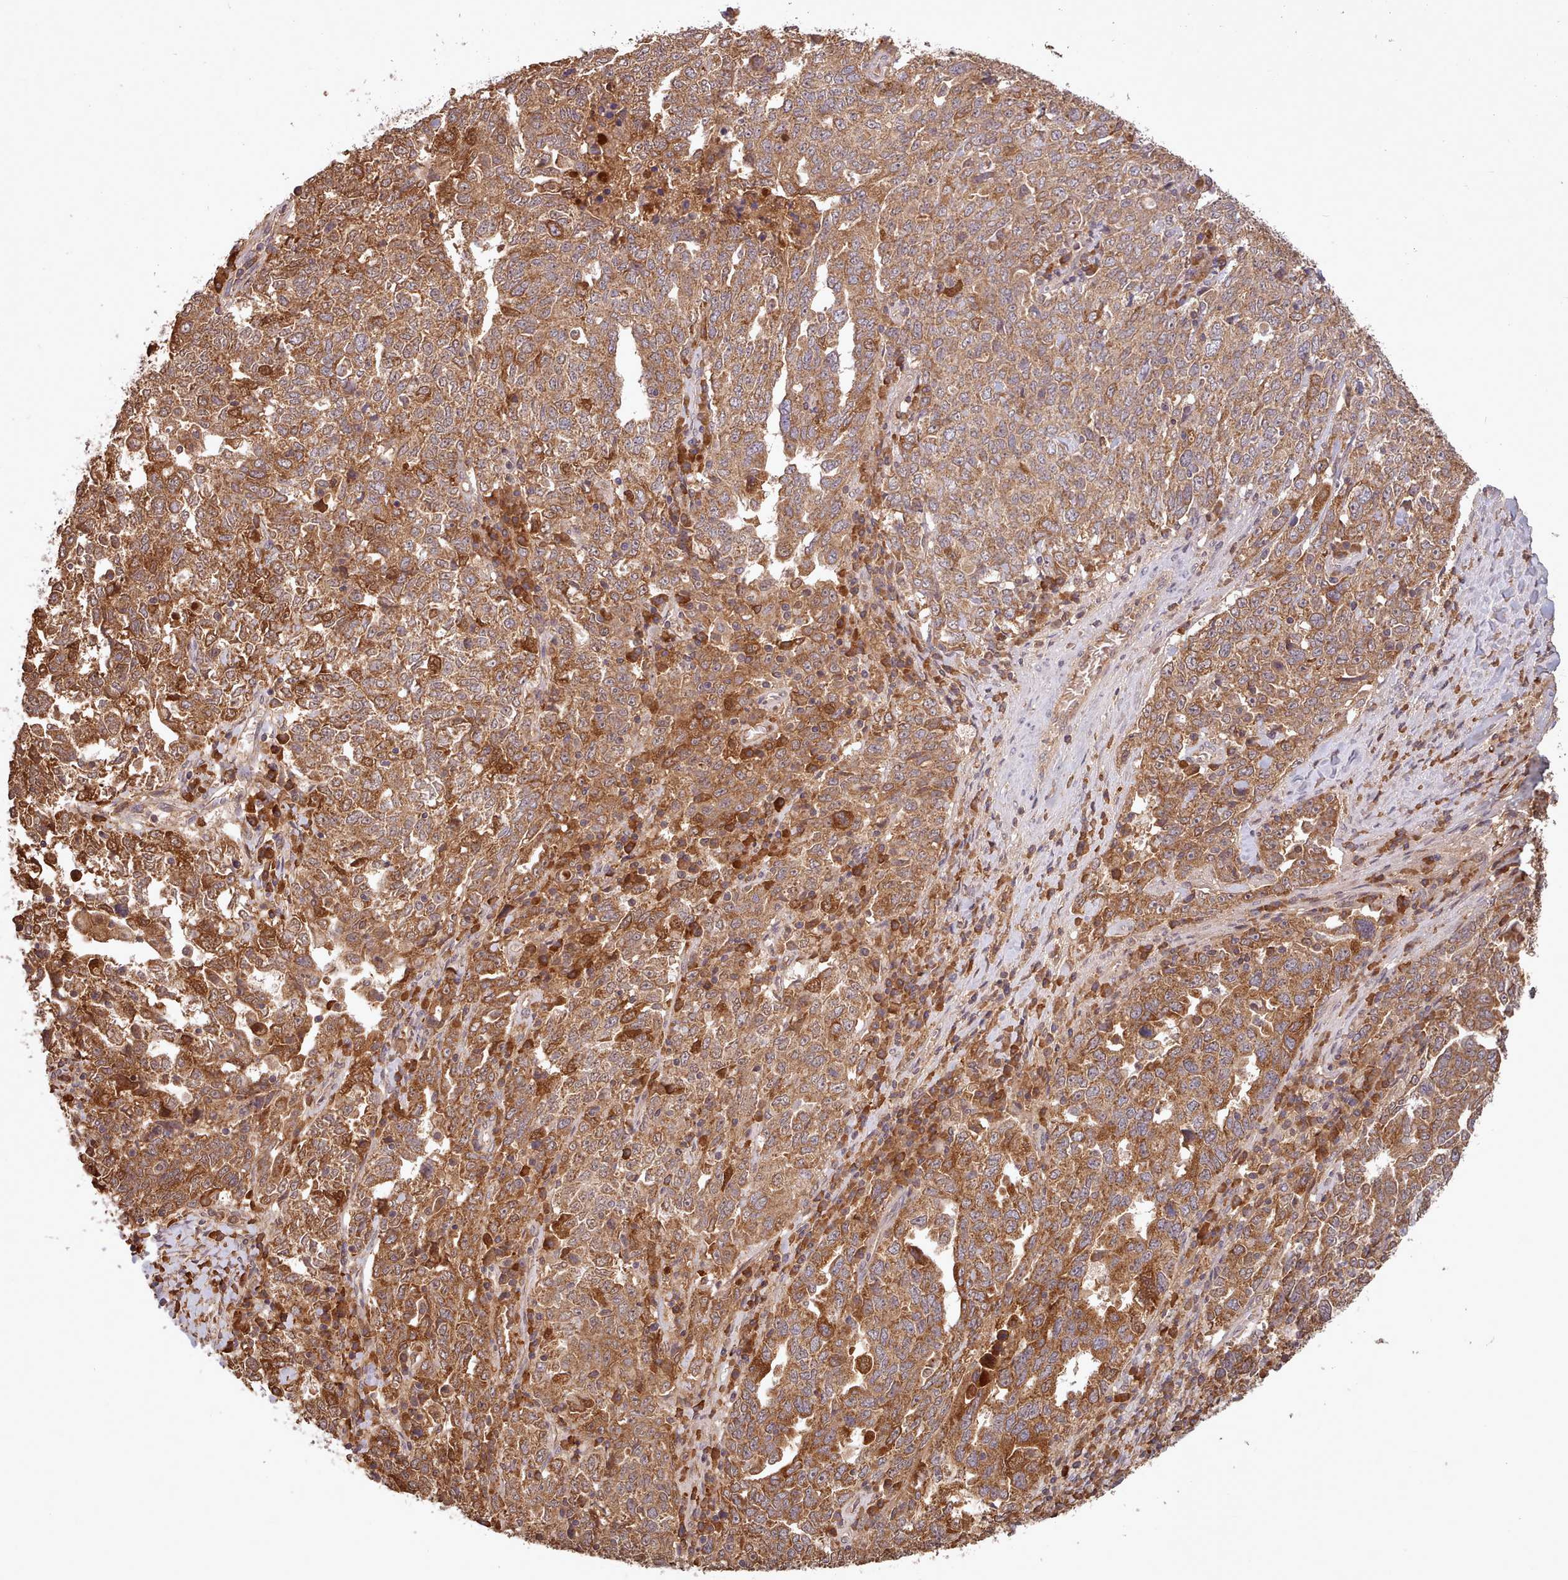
{"staining": {"intensity": "moderate", "quantity": ">75%", "location": "cytoplasmic/membranous"}, "tissue": "ovarian cancer", "cell_type": "Tumor cells", "image_type": "cancer", "snomed": [{"axis": "morphology", "description": "Carcinoma, endometroid"}, {"axis": "topography", "description": "Ovary"}], "caption": "Immunohistochemistry micrograph of neoplastic tissue: human ovarian endometroid carcinoma stained using immunohistochemistry demonstrates medium levels of moderate protein expression localized specifically in the cytoplasmic/membranous of tumor cells, appearing as a cytoplasmic/membranous brown color.", "gene": "PIP4P1", "patient": {"sex": "female", "age": 62}}